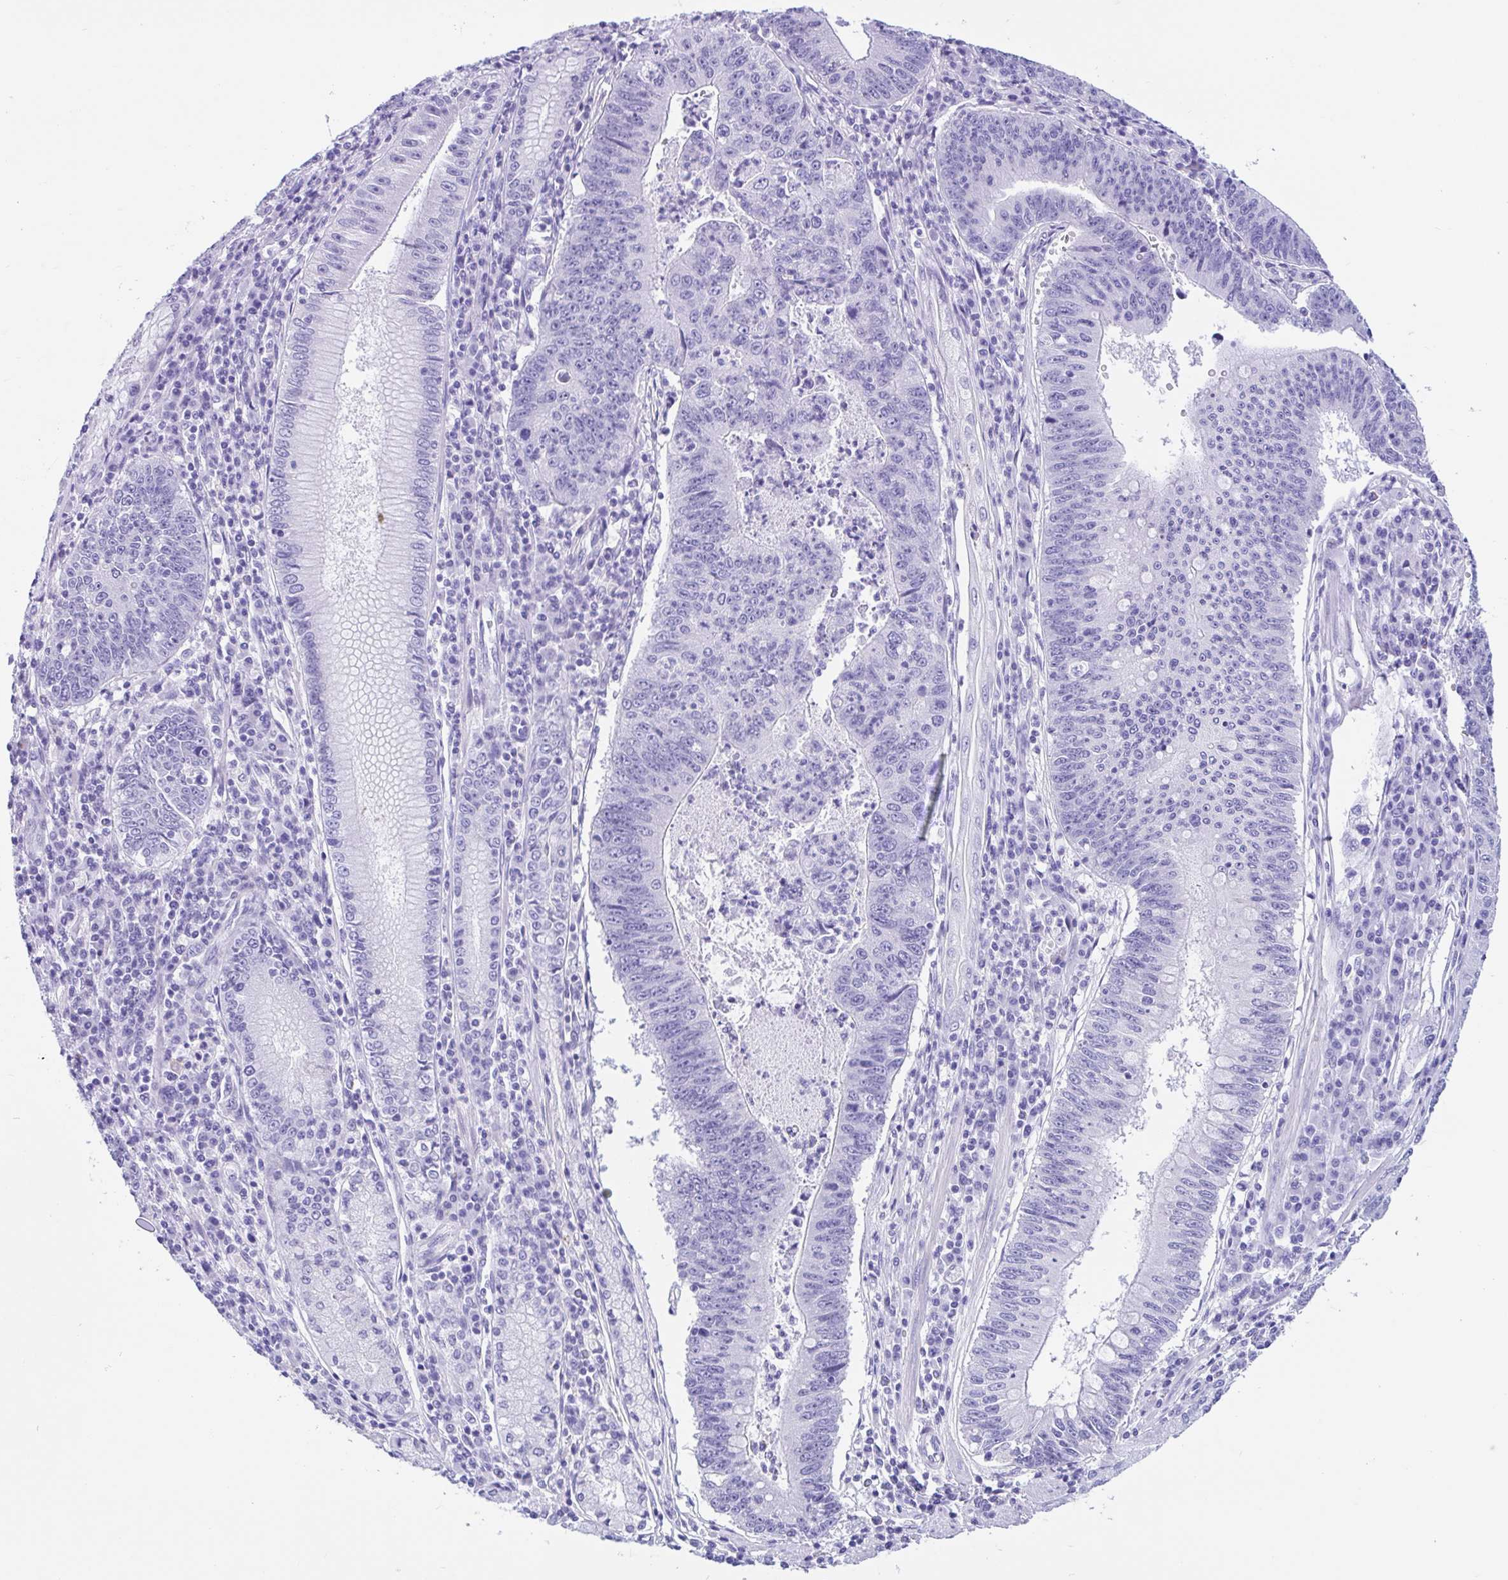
{"staining": {"intensity": "negative", "quantity": "none", "location": "none"}, "tissue": "stomach cancer", "cell_type": "Tumor cells", "image_type": "cancer", "snomed": [{"axis": "morphology", "description": "Adenocarcinoma, NOS"}, {"axis": "topography", "description": "Stomach"}], "caption": "Protein analysis of adenocarcinoma (stomach) exhibits no significant staining in tumor cells.", "gene": "OR4N4", "patient": {"sex": "male", "age": 59}}